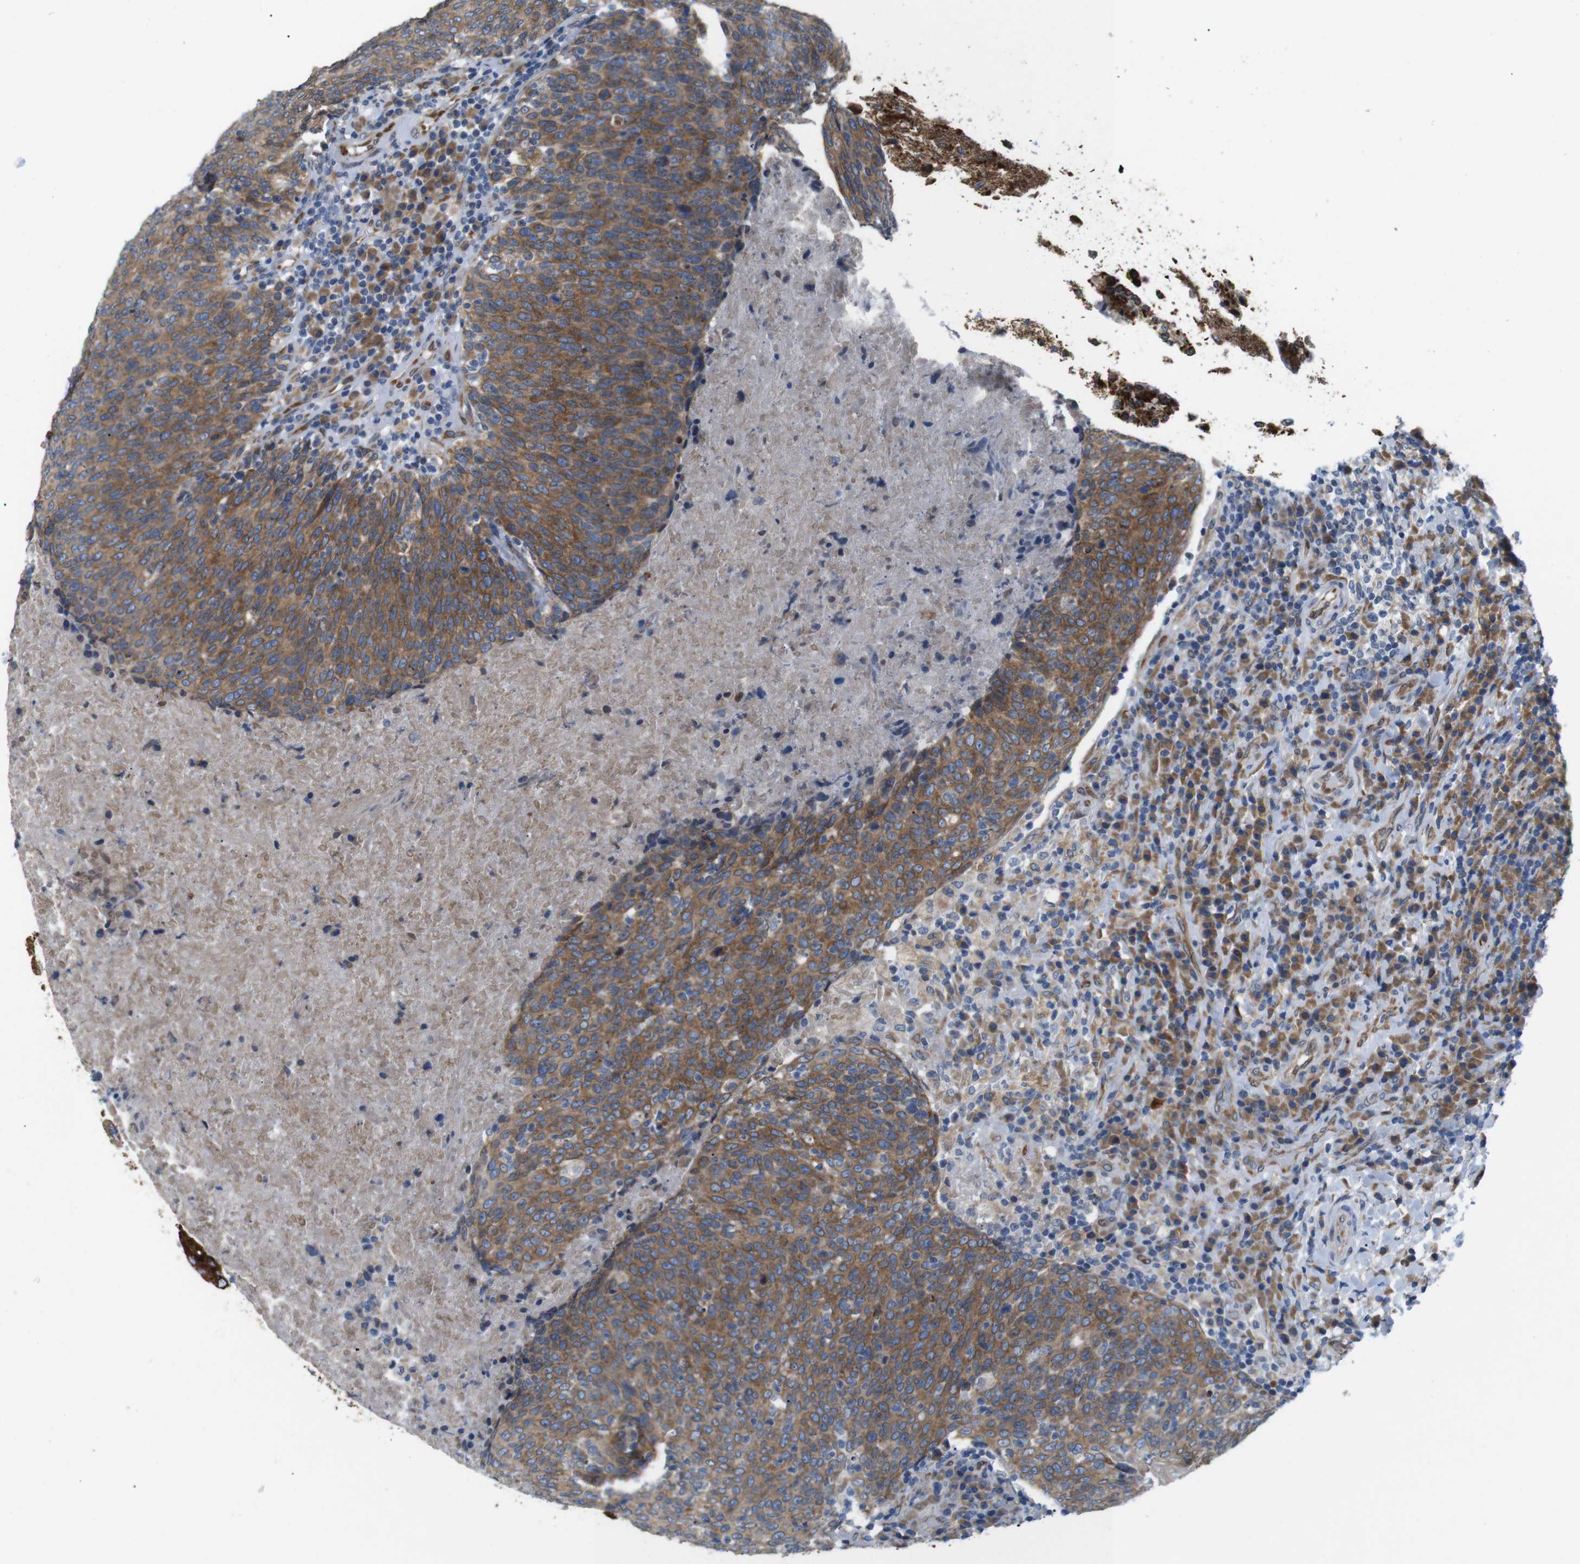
{"staining": {"intensity": "moderate", "quantity": ">75%", "location": "cytoplasmic/membranous"}, "tissue": "head and neck cancer", "cell_type": "Tumor cells", "image_type": "cancer", "snomed": [{"axis": "morphology", "description": "Squamous cell carcinoma, NOS"}, {"axis": "morphology", "description": "Squamous cell carcinoma, metastatic, NOS"}, {"axis": "topography", "description": "Lymph node"}, {"axis": "topography", "description": "Head-Neck"}], "caption": "Immunohistochemical staining of human squamous cell carcinoma (head and neck) shows moderate cytoplasmic/membranous protein expression in about >75% of tumor cells.", "gene": "HACD3", "patient": {"sex": "male", "age": 62}}